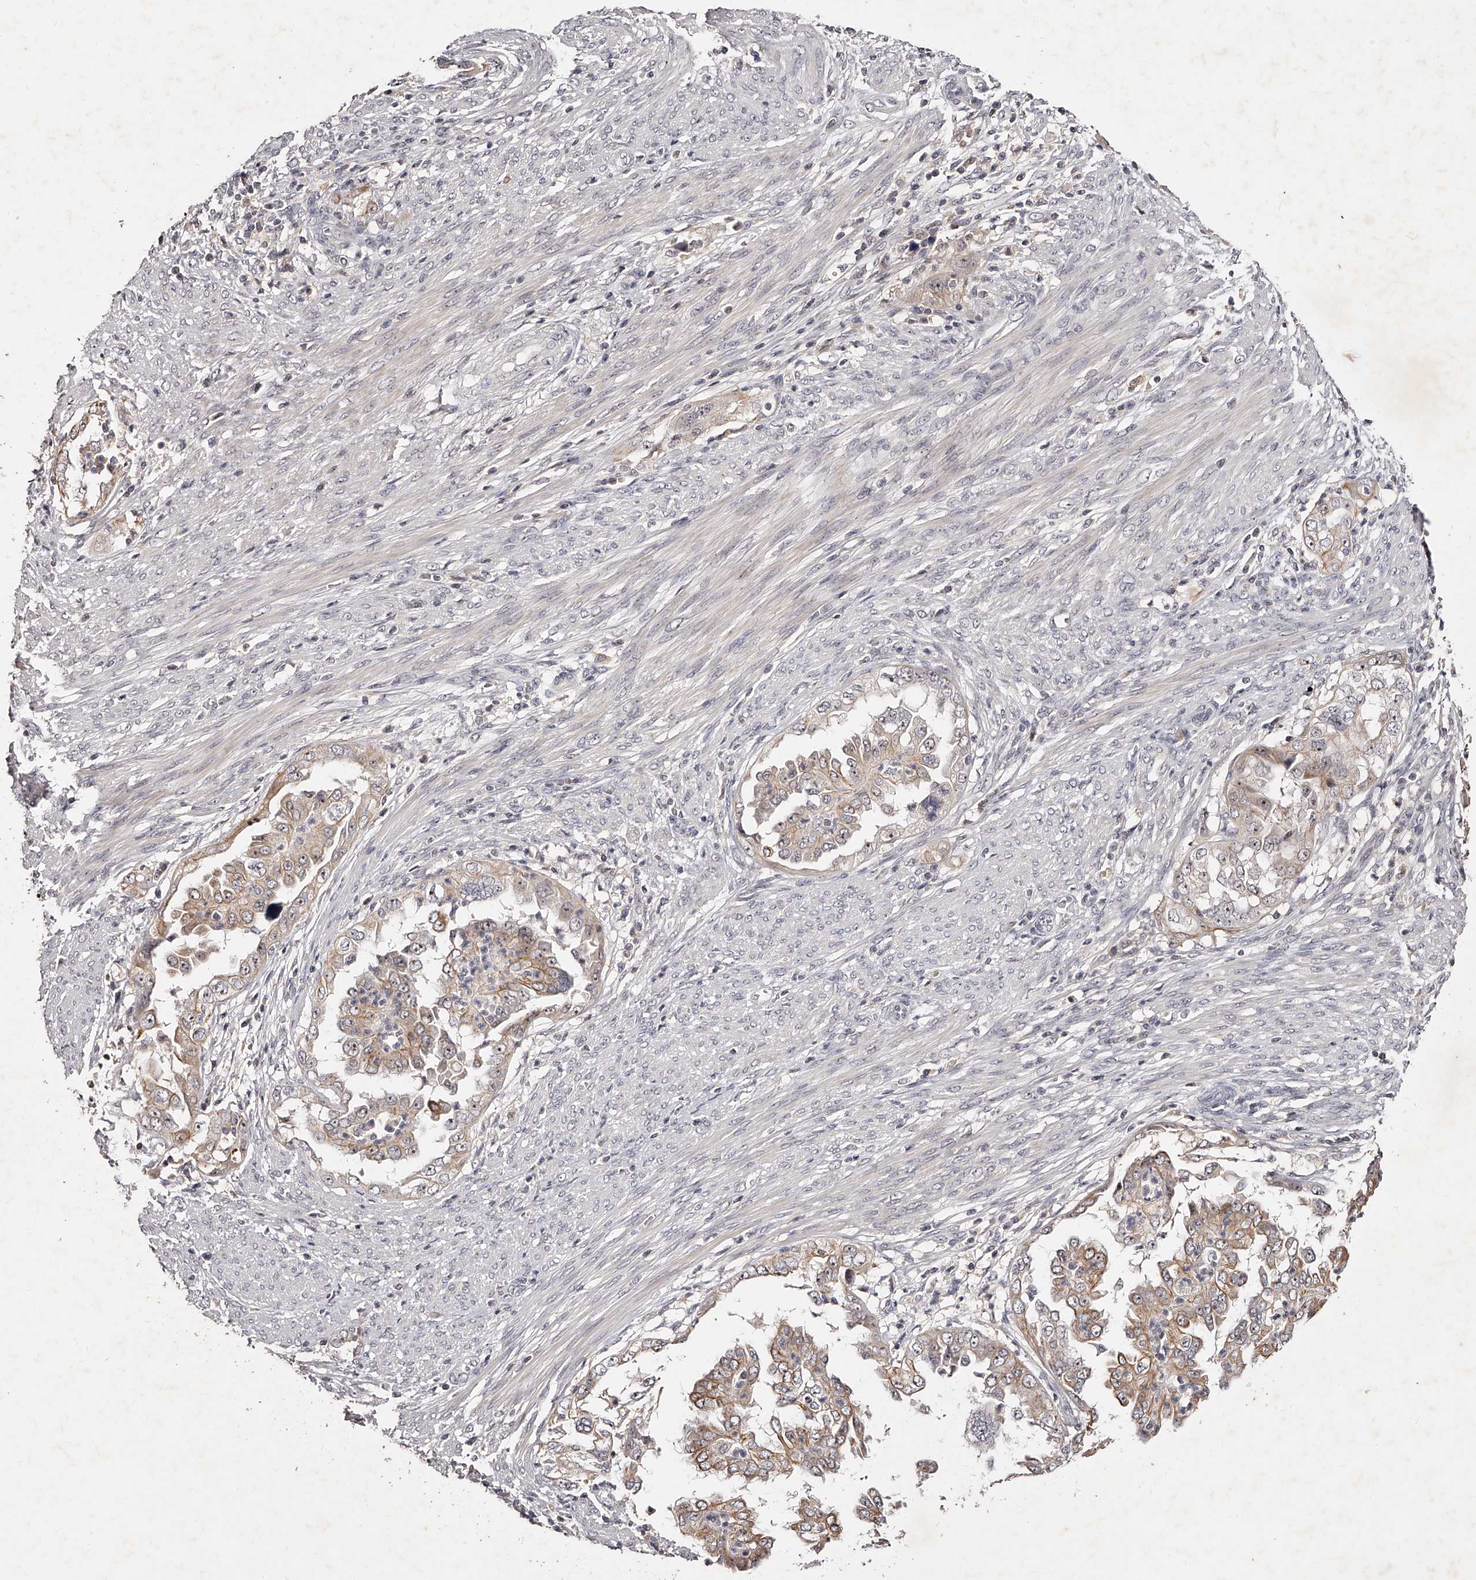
{"staining": {"intensity": "moderate", "quantity": ">75%", "location": "cytoplasmic/membranous"}, "tissue": "endometrial cancer", "cell_type": "Tumor cells", "image_type": "cancer", "snomed": [{"axis": "morphology", "description": "Adenocarcinoma, NOS"}, {"axis": "topography", "description": "Endometrium"}], "caption": "This is an image of immunohistochemistry (IHC) staining of endometrial cancer, which shows moderate positivity in the cytoplasmic/membranous of tumor cells.", "gene": "PHACTR1", "patient": {"sex": "female", "age": 85}}